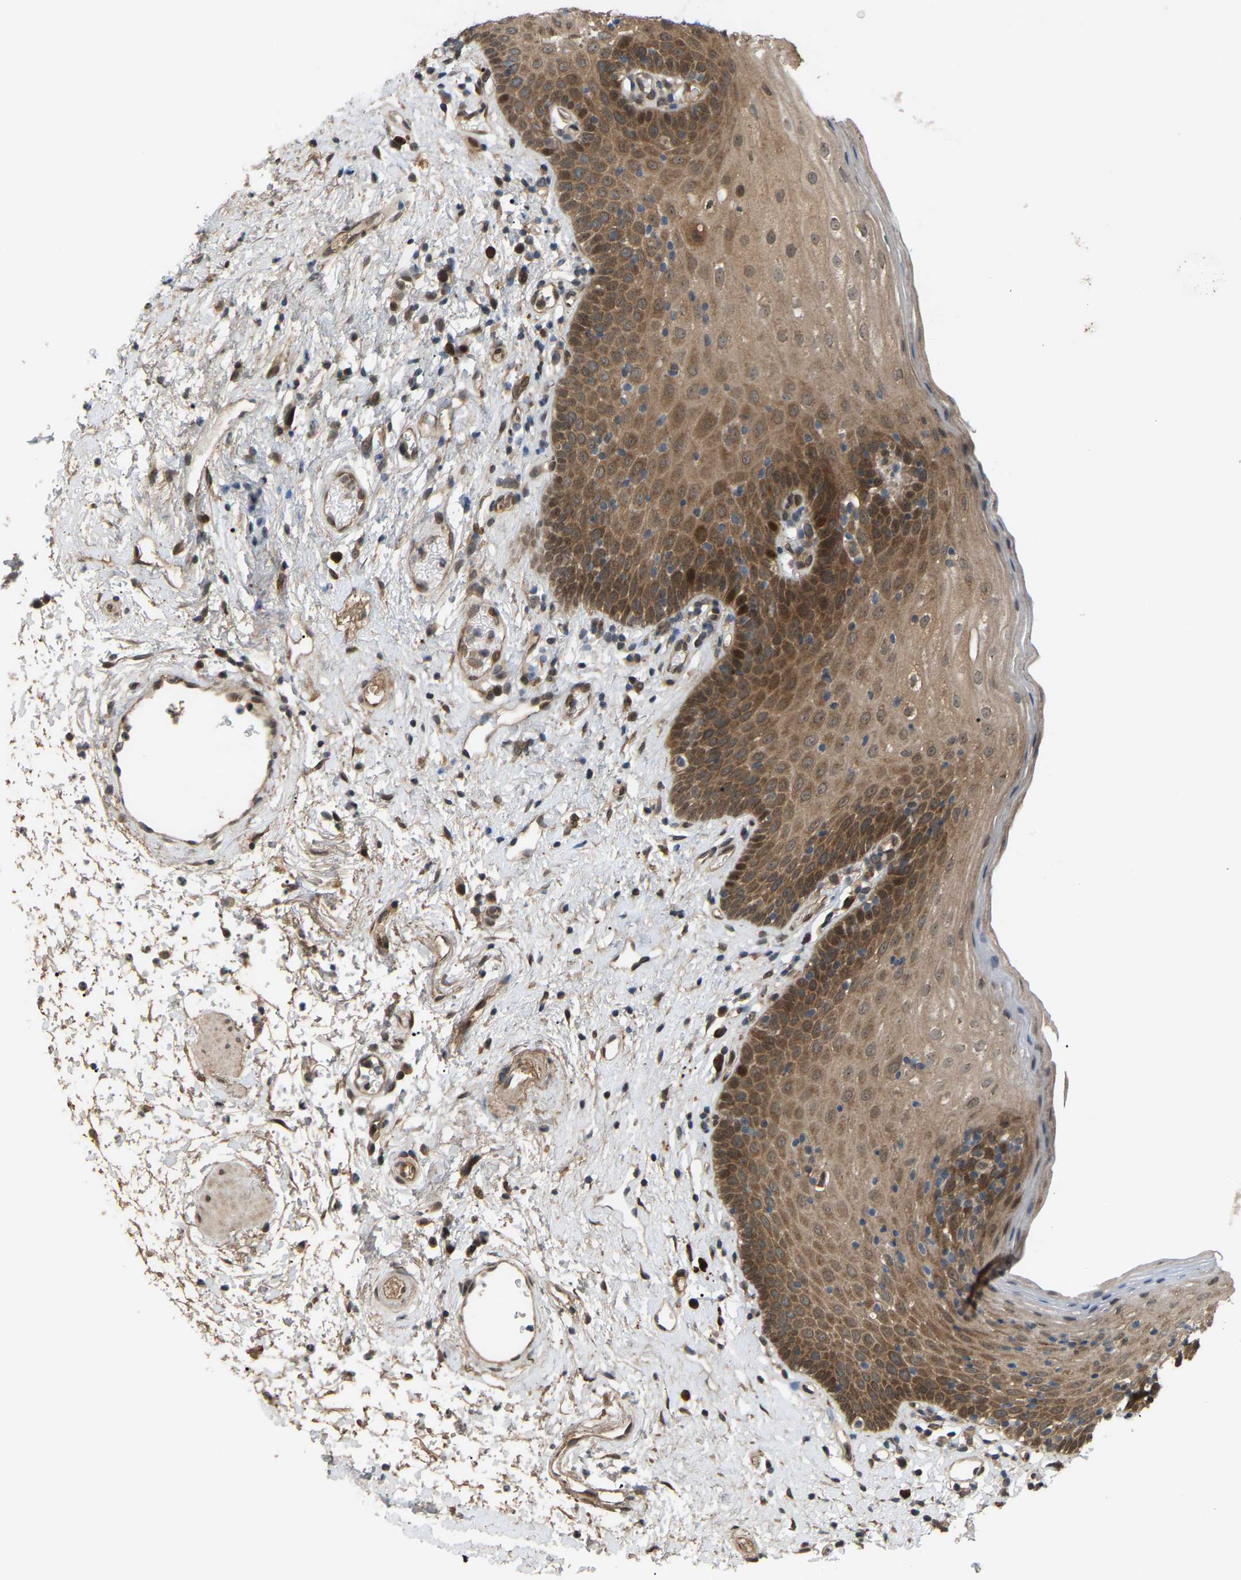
{"staining": {"intensity": "moderate", "quantity": ">75%", "location": "cytoplasmic/membranous"}, "tissue": "oral mucosa", "cell_type": "Squamous epithelial cells", "image_type": "normal", "snomed": [{"axis": "morphology", "description": "Normal tissue, NOS"}, {"axis": "topography", "description": "Oral tissue"}], "caption": "Immunohistochemical staining of normal human oral mucosa reveals medium levels of moderate cytoplasmic/membranous expression in about >75% of squamous epithelial cells. Using DAB (brown) and hematoxylin (blue) stains, captured at high magnification using brightfield microscopy.", "gene": "CROT", "patient": {"sex": "male", "age": 66}}